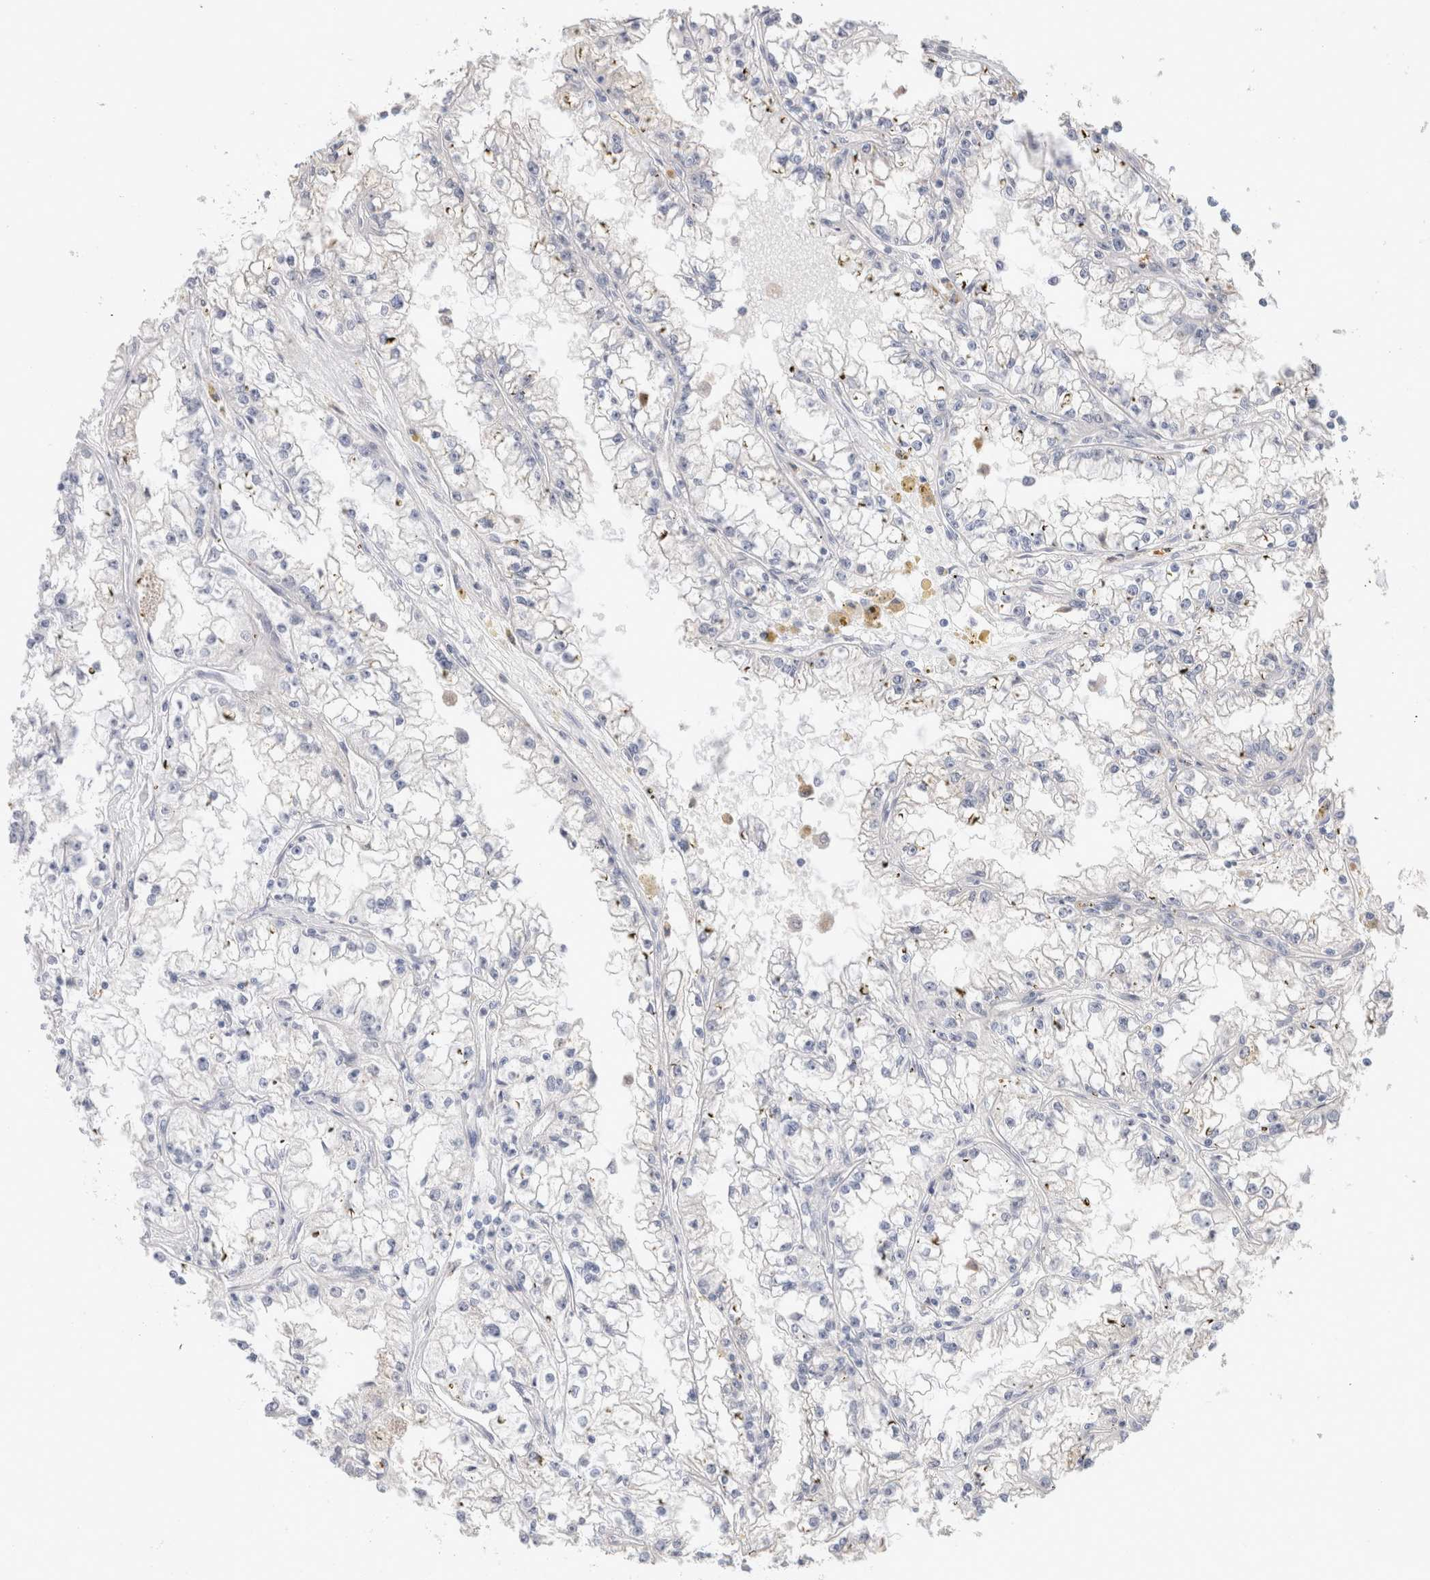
{"staining": {"intensity": "negative", "quantity": "none", "location": "none"}, "tissue": "renal cancer", "cell_type": "Tumor cells", "image_type": "cancer", "snomed": [{"axis": "morphology", "description": "Adenocarcinoma, NOS"}, {"axis": "topography", "description": "Kidney"}], "caption": "DAB immunohistochemical staining of human renal cancer (adenocarcinoma) exhibits no significant staining in tumor cells. The staining was performed using DAB (3,3'-diaminobenzidine) to visualize the protein expression in brown, while the nuclei were stained in blue with hematoxylin (Magnification: 20x).", "gene": "HPGDS", "patient": {"sex": "male", "age": 56}}